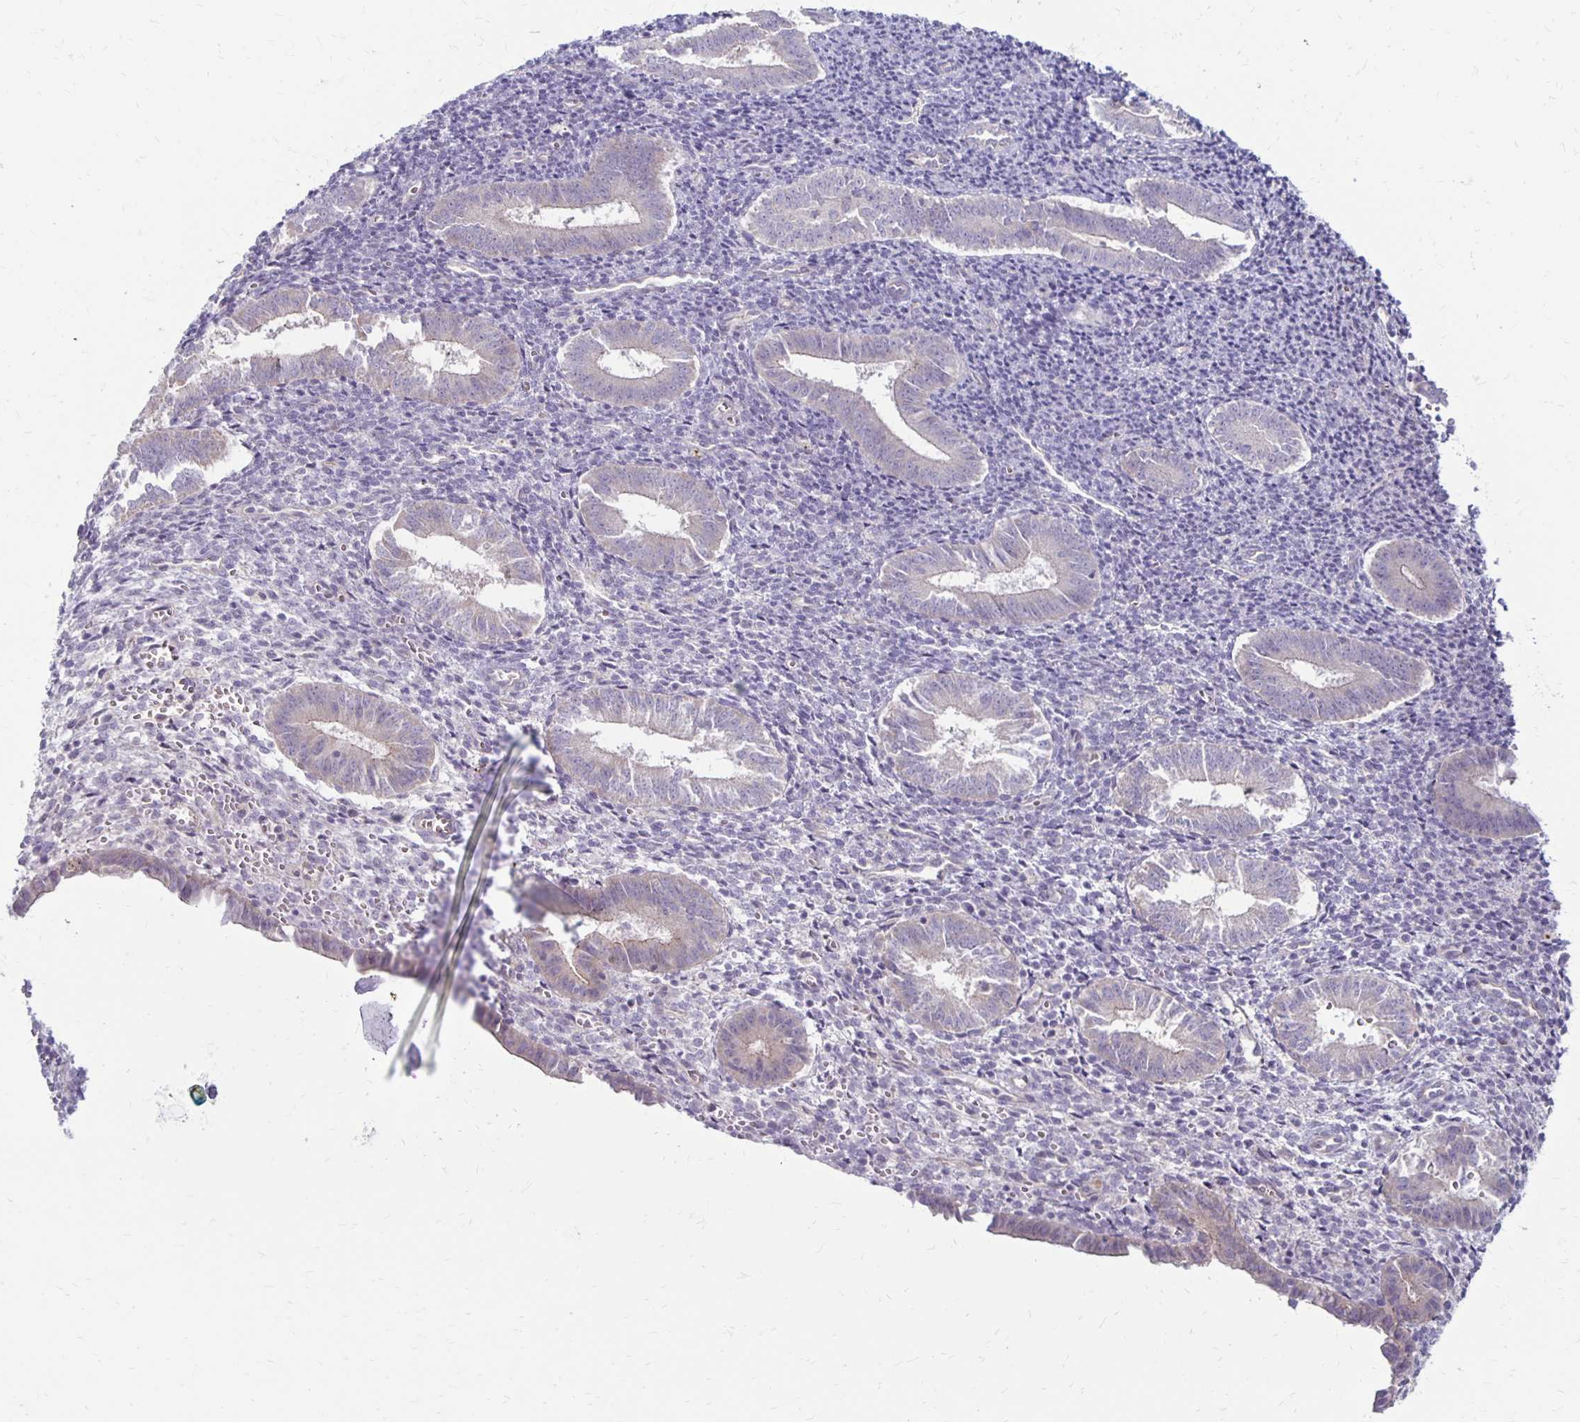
{"staining": {"intensity": "negative", "quantity": "none", "location": "none"}, "tissue": "endometrium", "cell_type": "Cells in endometrial stroma", "image_type": "normal", "snomed": [{"axis": "morphology", "description": "Normal tissue, NOS"}, {"axis": "topography", "description": "Endometrium"}], "caption": "This is an immunohistochemistry (IHC) image of benign human endometrium. There is no positivity in cells in endometrial stroma.", "gene": "KATNBL1", "patient": {"sex": "female", "age": 25}}